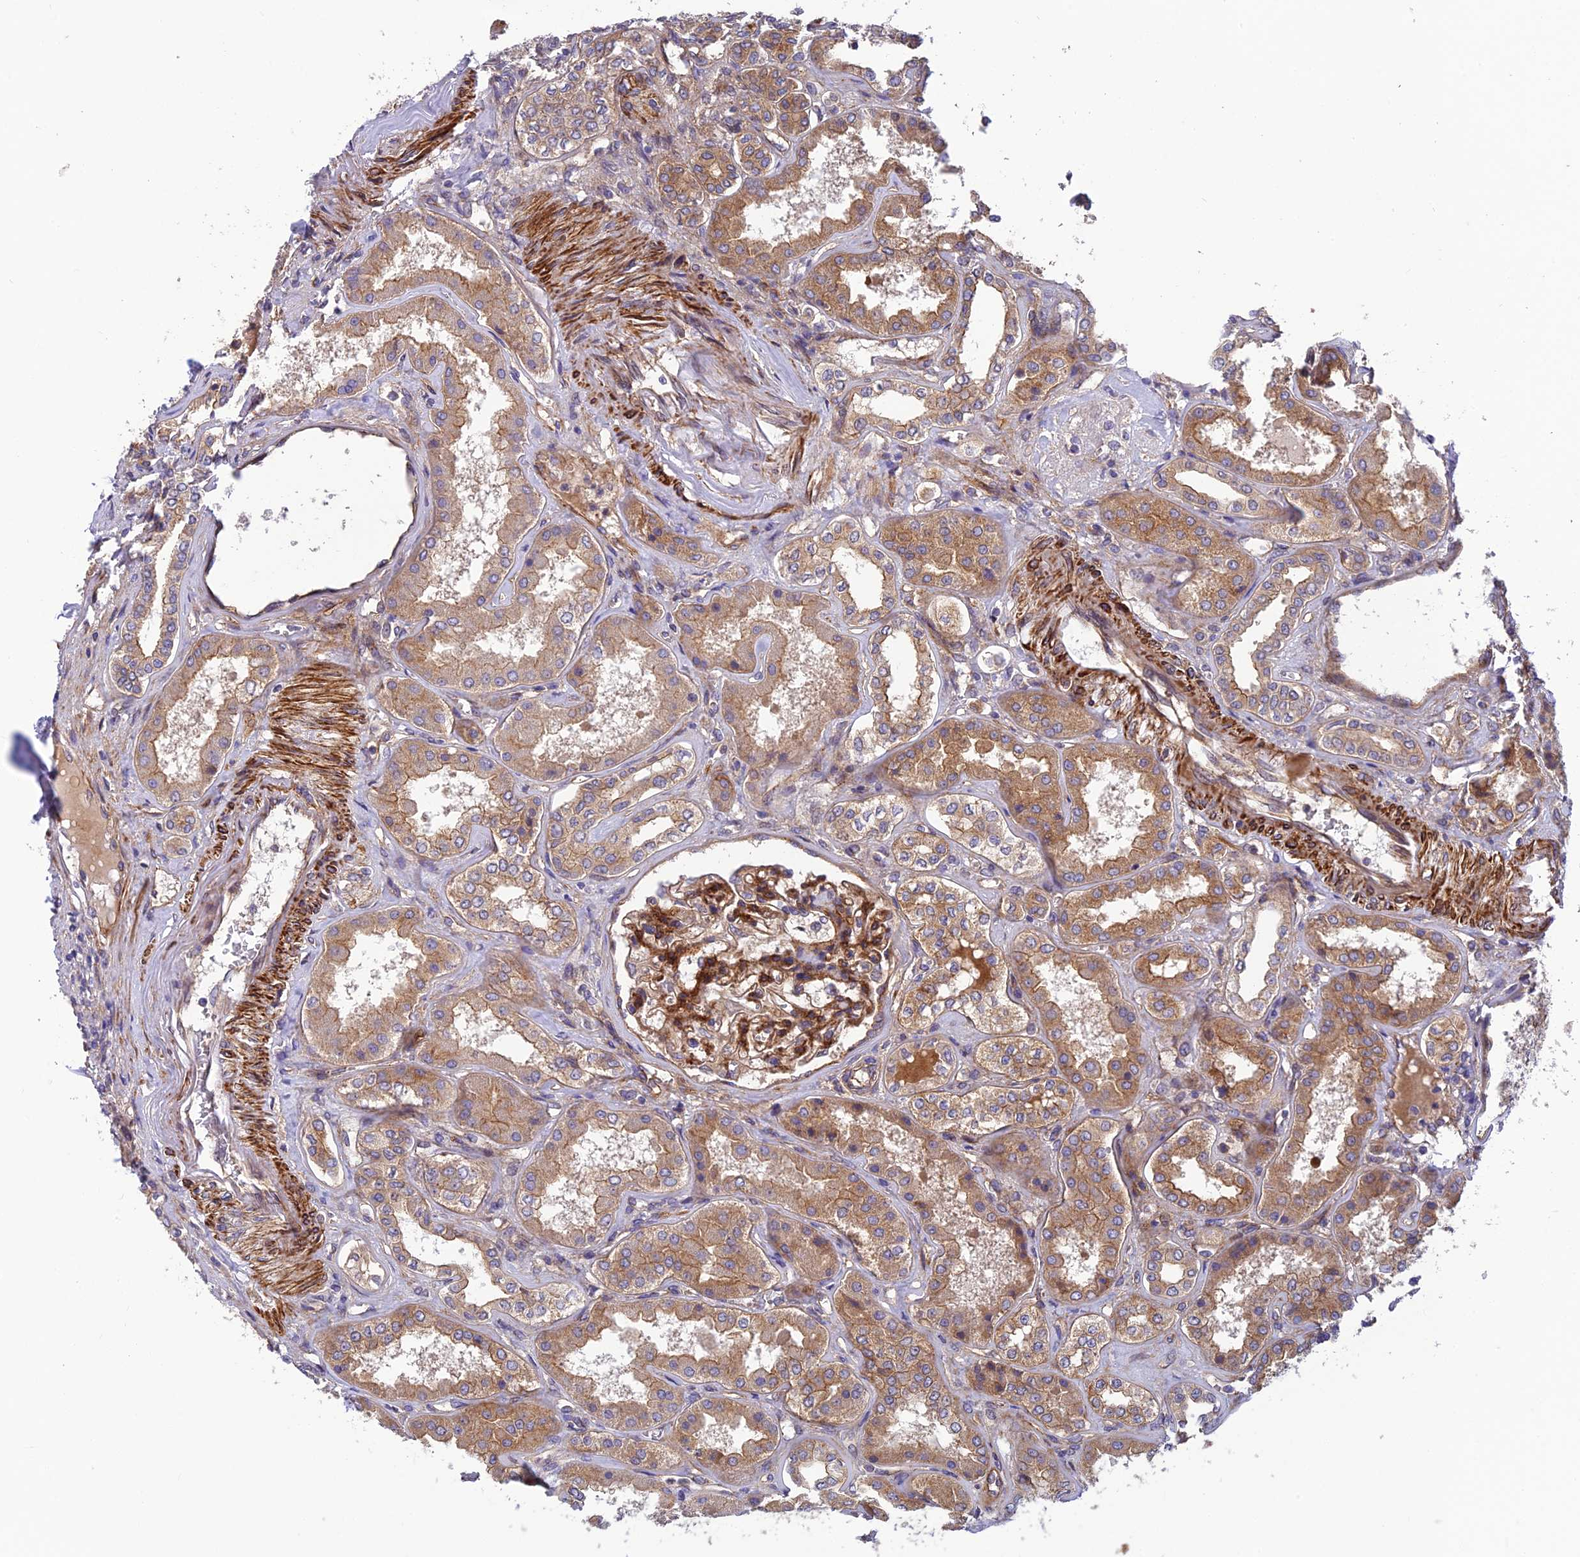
{"staining": {"intensity": "strong", "quantity": "25%-75%", "location": "cytoplasmic/membranous"}, "tissue": "kidney", "cell_type": "Cells in glomeruli", "image_type": "normal", "snomed": [{"axis": "morphology", "description": "Normal tissue, NOS"}, {"axis": "topography", "description": "Kidney"}], "caption": "Immunohistochemical staining of unremarkable kidney displays 25%-75% levels of strong cytoplasmic/membranous protein expression in approximately 25%-75% of cells in glomeruli.", "gene": "ADAMTS15", "patient": {"sex": "female", "age": 56}}